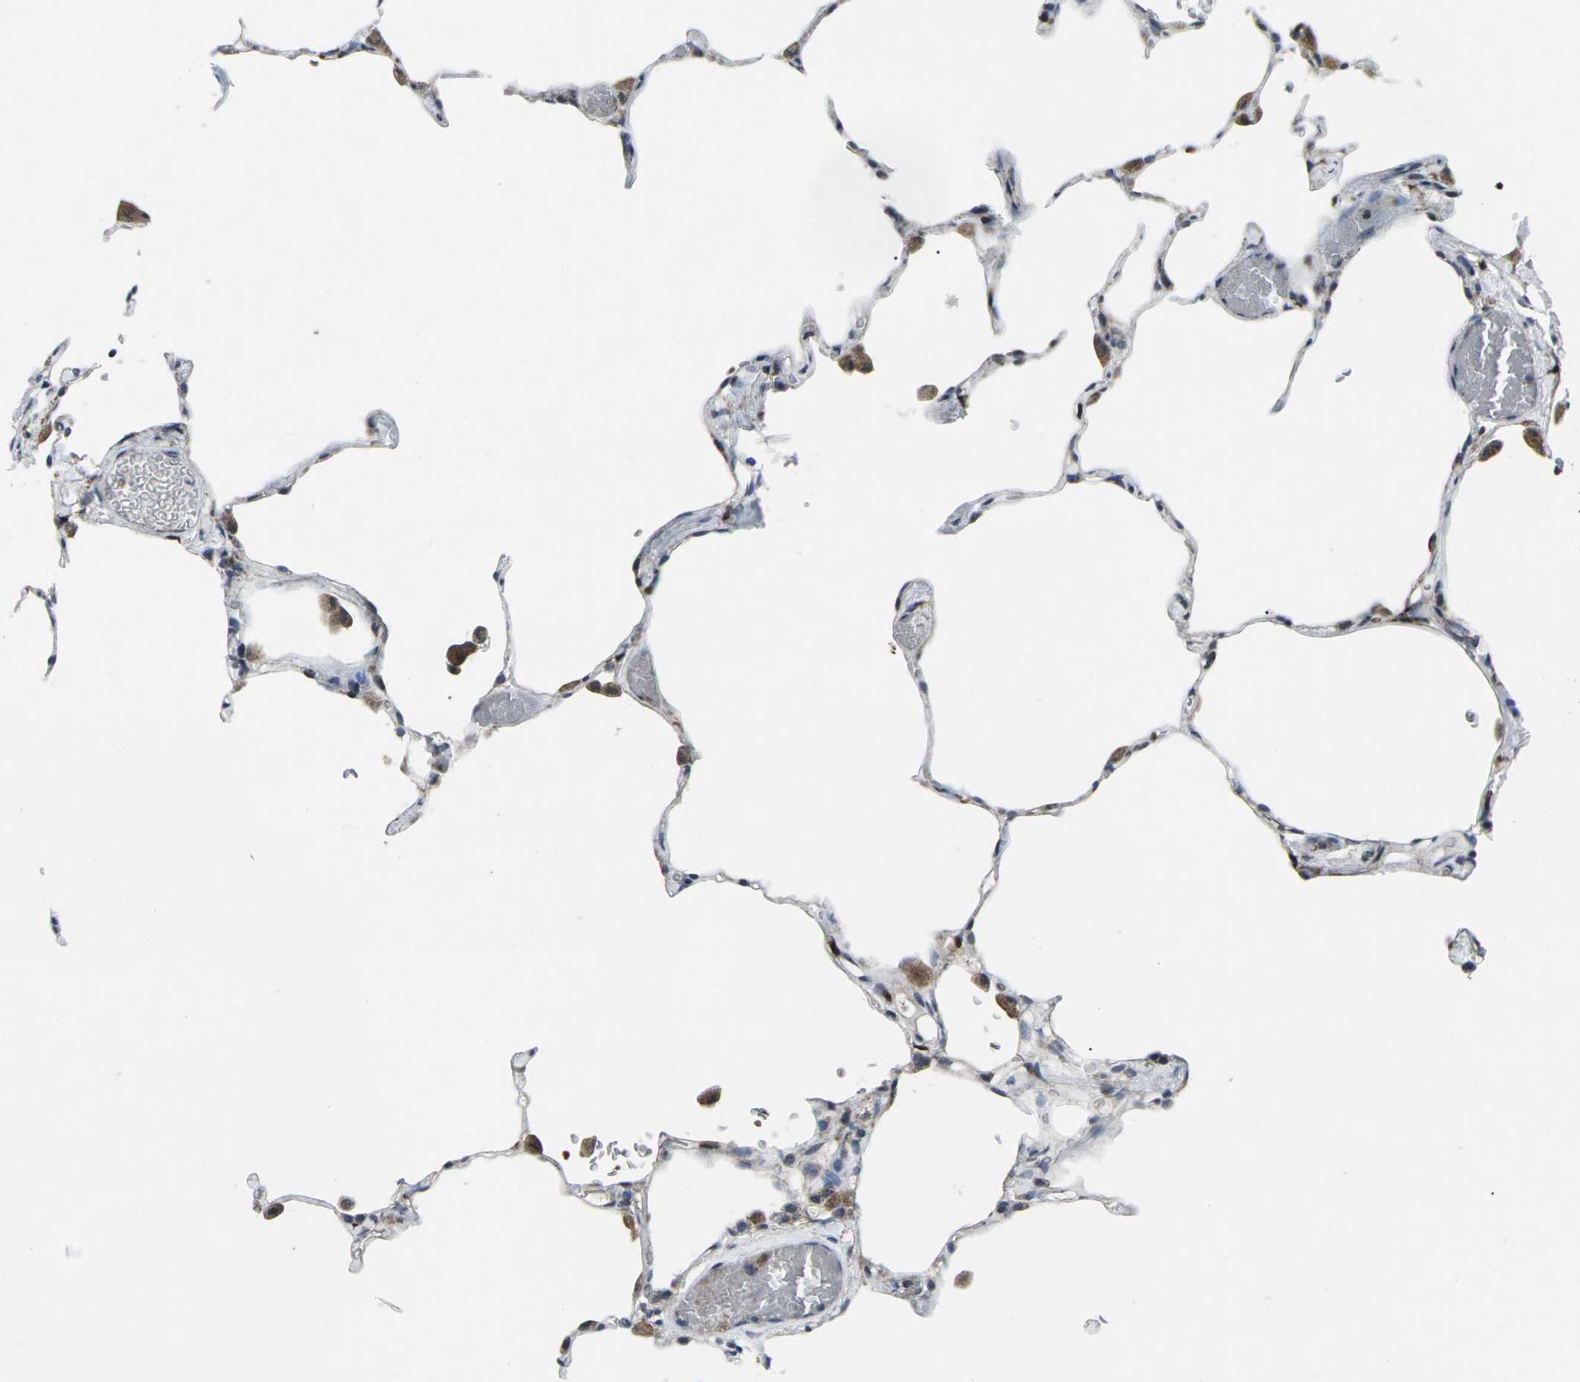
{"staining": {"intensity": "weak", "quantity": "<25%", "location": "cytoplasmic/membranous"}, "tissue": "lung", "cell_type": "Alveolar cells", "image_type": "normal", "snomed": [{"axis": "morphology", "description": "Normal tissue, NOS"}, {"axis": "topography", "description": "Lung"}], "caption": "This image is of benign lung stained with immunohistochemistry (IHC) to label a protein in brown with the nuclei are counter-stained blue. There is no positivity in alveolar cells.", "gene": "STAT4", "patient": {"sex": "female", "age": 49}}